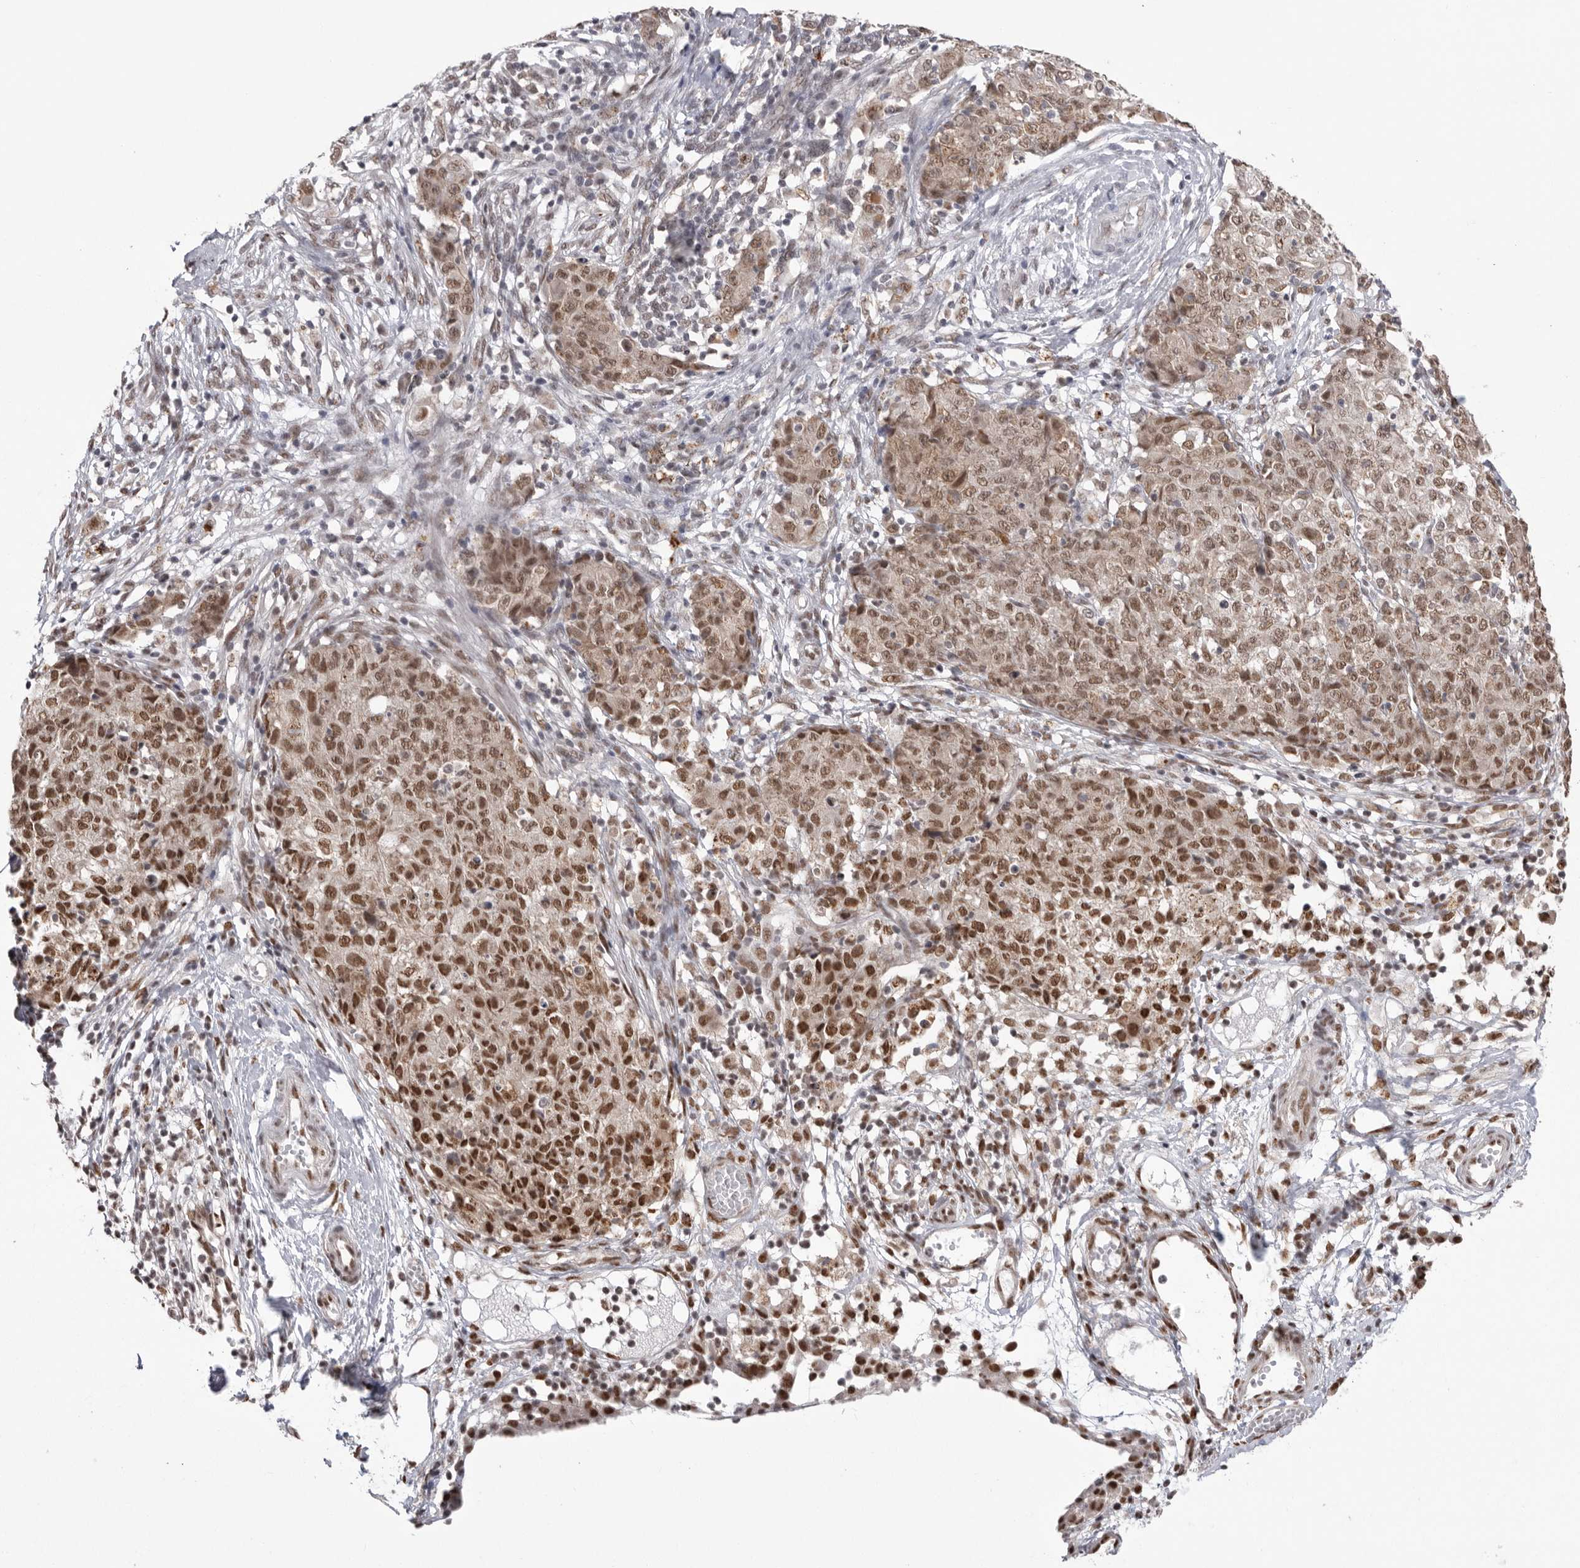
{"staining": {"intensity": "moderate", "quantity": ">75%", "location": "nuclear"}, "tissue": "ovarian cancer", "cell_type": "Tumor cells", "image_type": "cancer", "snomed": [{"axis": "morphology", "description": "Carcinoma, endometroid"}, {"axis": "topography", "description": "Ovary"}], "caption": "The photomicrograph displays a brown stain indicating the presence of a protein in the nuclear of tumor cells in ovarian endometroid carcinoma.", "gene": "BCLAF3", "patient": {"sex": "female", "age": 42}}